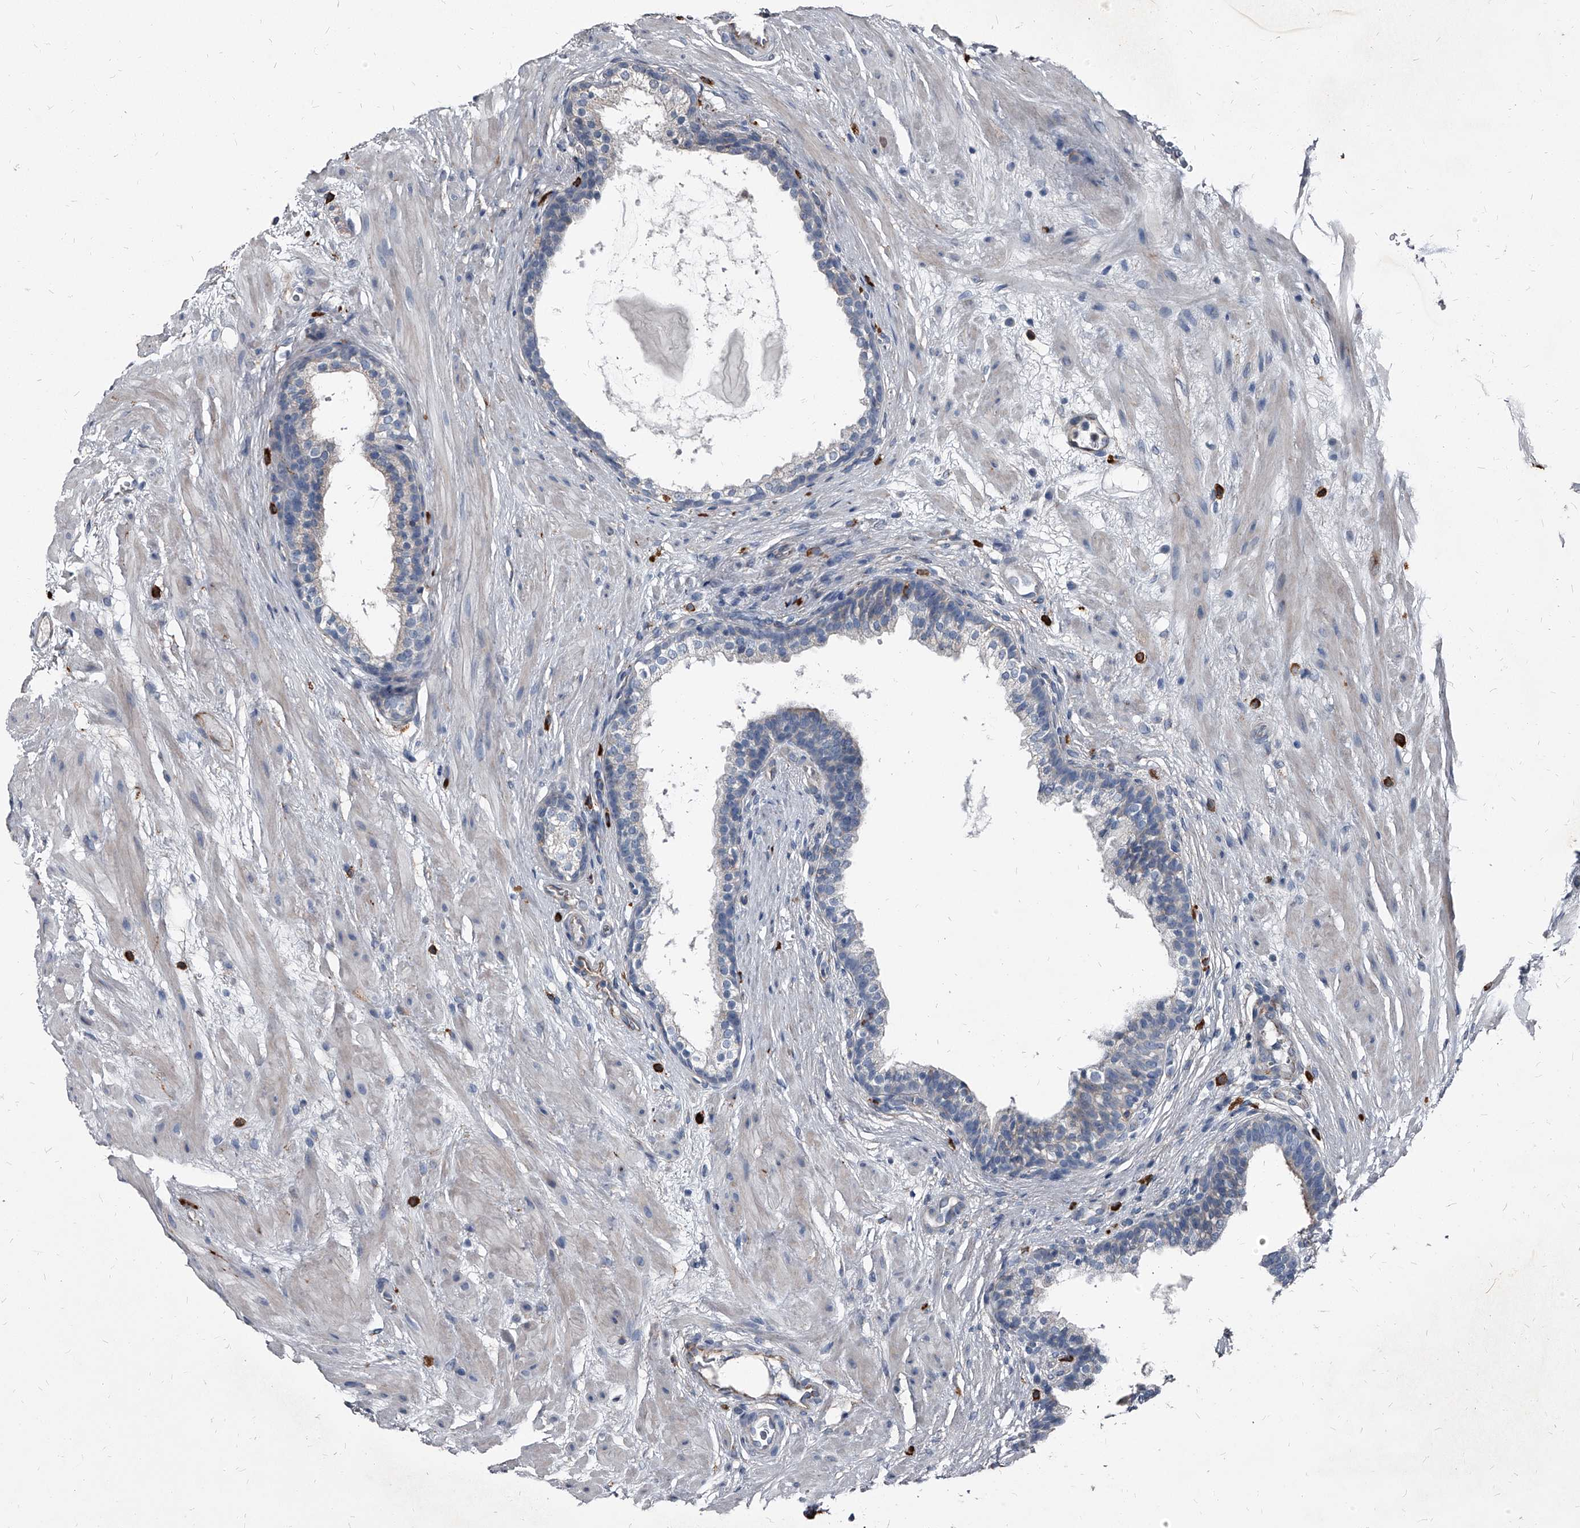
{"staining": {"intensity": "negative", "quantity": "none", "location": "none"}, "tissue": "prostate cancer", "cell_type": "Tumor cells", "image_type": "cancer", "snomed": [{"axis": "morphology", "description": "Adenocarcinoma, High grade"}, {"axis": "topography", "description": "Prostate"}], "caption": "Tumor cells are negative for brown protein staining in prostate cancer. (Stains: DAB (3,3'-diaminobenzidine) immunohistochemistry (IHC) with hematoxylin counter stain, Microscopy: brightfield microscopy at high magnification).", "gene": "PGLYRP3", "patient": {"sex": "male", "age": 56}}